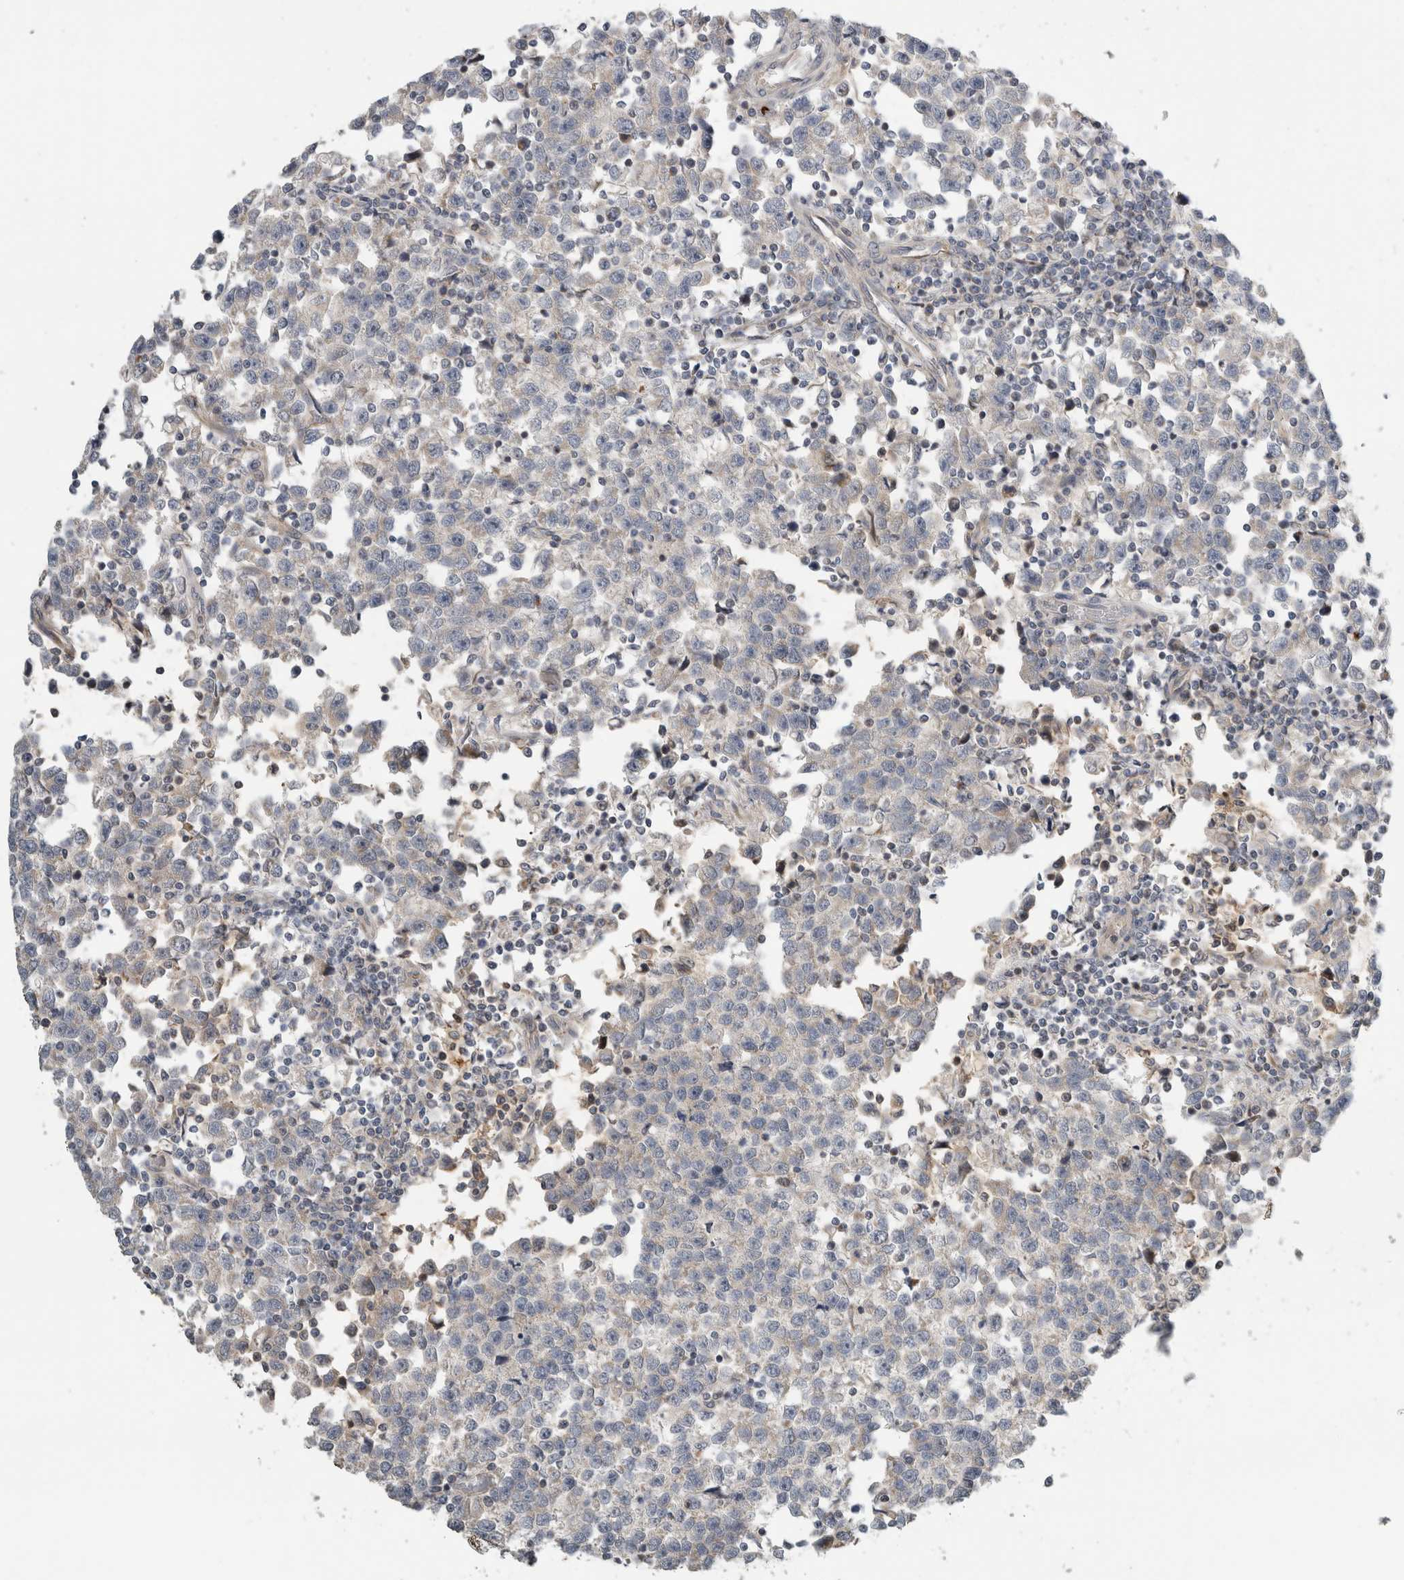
{"staining": {"intensity": "negative", "quantity": "none", "location": "none"}, "tissue": "testis cancer", "cell_type": "Tumor cells", "image_type": "cancer", "snomed": [{"axis": "morphology", "description": "Seminoma, NOS"}, {"axis": "topography", "description": "Testis"}], "caption": "Tumor cells are negative for brown protein staining in testis cancer (seminoma).", "gene": "KPNA5", "patient": {"sex": "male", "age": 43}}